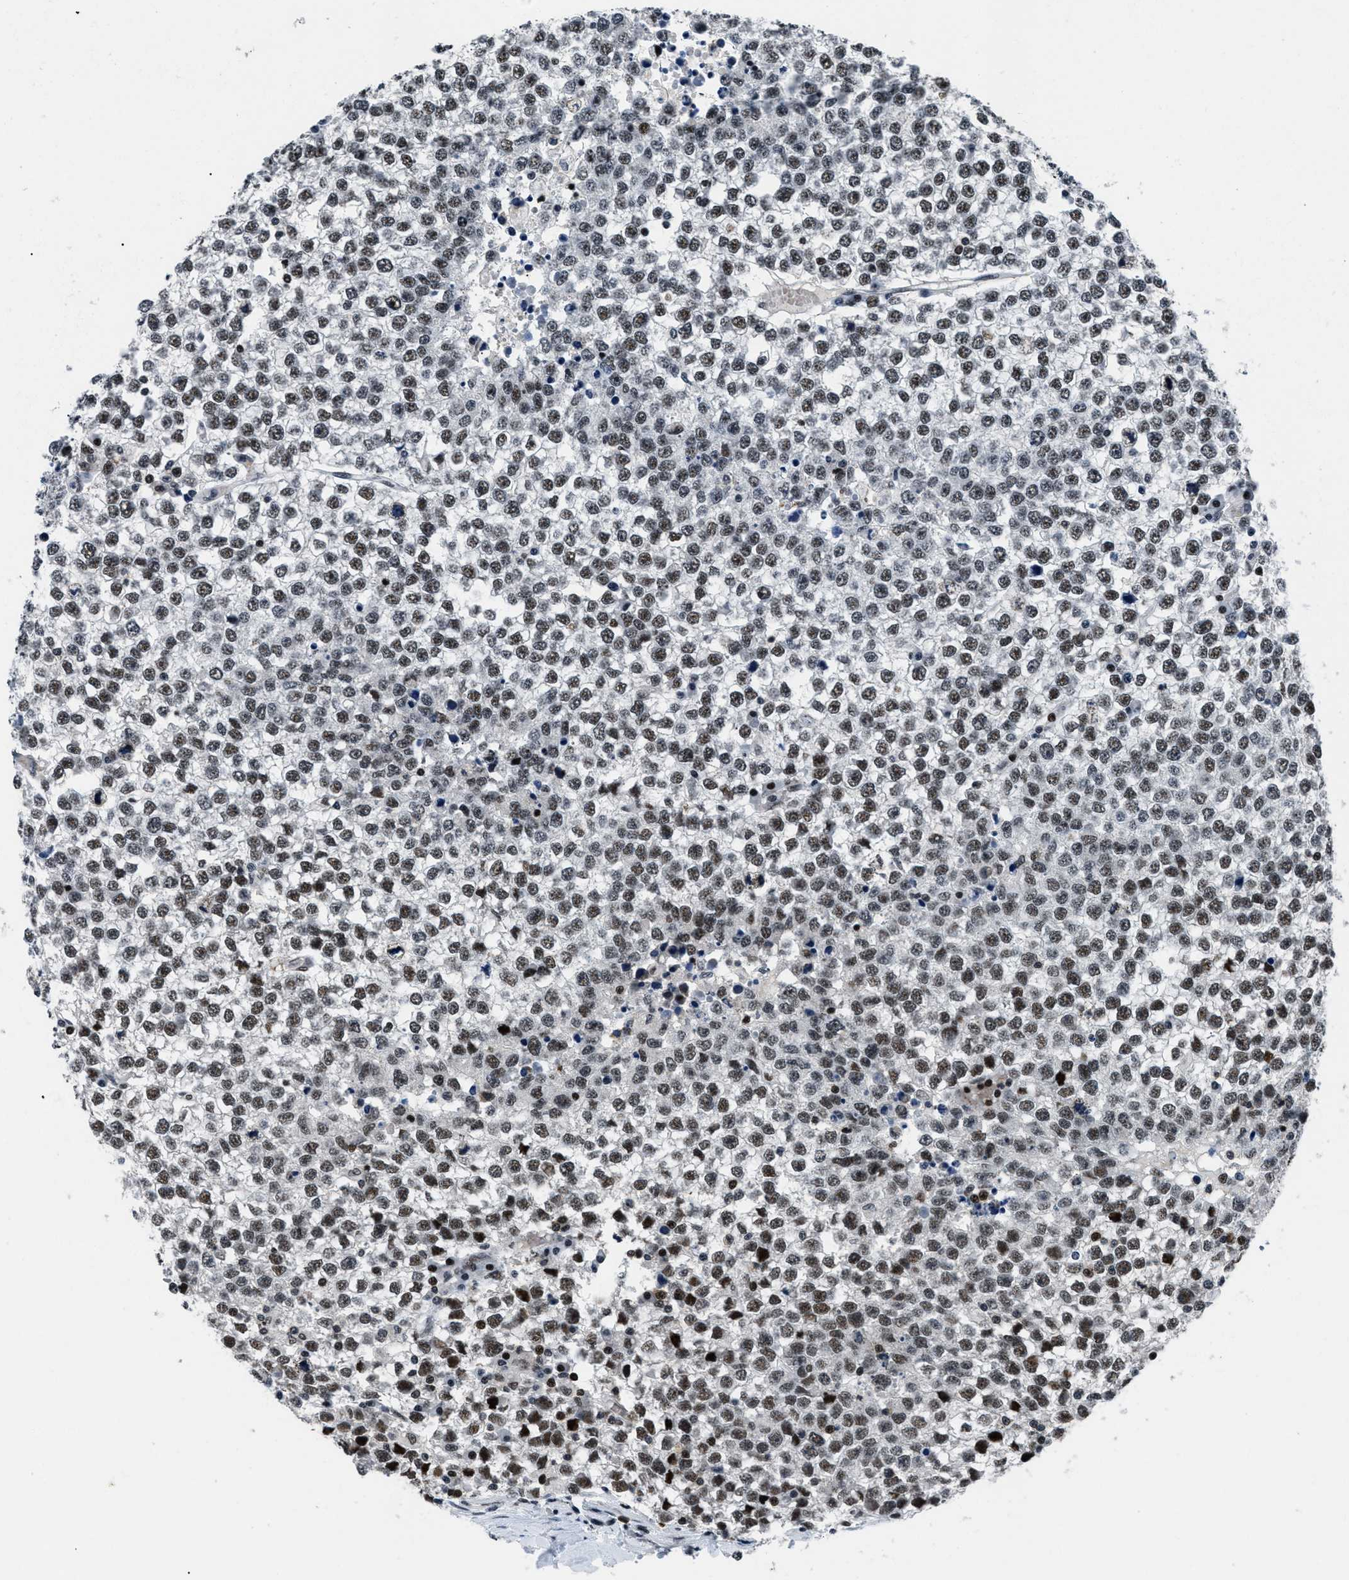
{"staining": {"intensity": "strong", "quantity": ">75%", "location": "nuclear"}, "tissue": "testis cancer", "cell_type": "Tumor cells", "image_type": "cancer", "snomed": [{"axis": "morphology", "description": "Seminoma, NOS"}, {"axis": "topography", "description": "Testis"}], "caption": "This is an image of immunohistochemistry staining of testis seminoma, which shows strong expression in the nuclear of tumor cells.", "gene": "SMARCB1", "patient": {"sex": "male", "age": 65}}